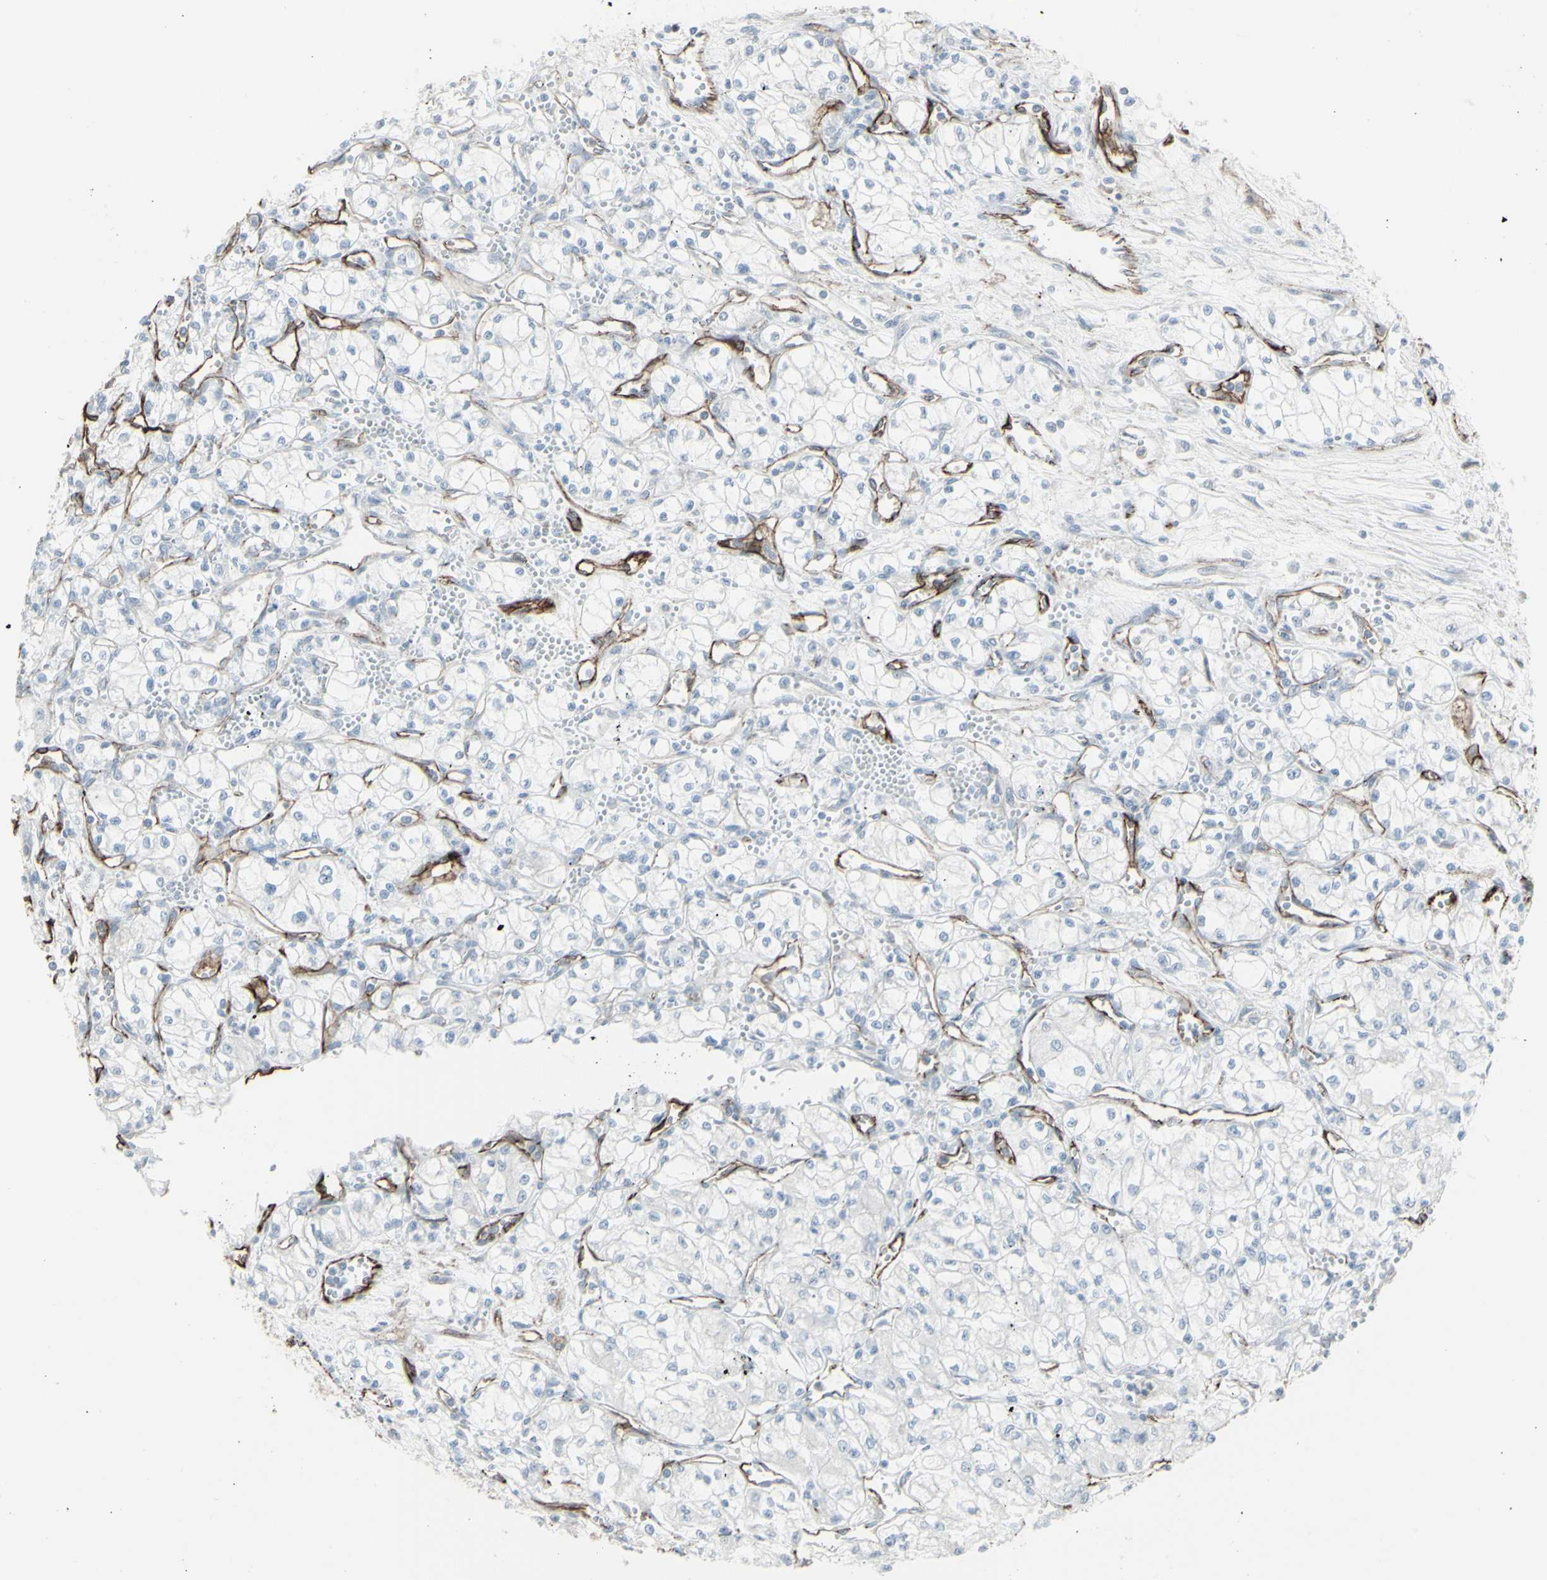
{"staining": {"intensity": "negative", "quantity": "none", "location": "none"}, "tissue": "renal cancer", "cell_type": "Tumor cells", "image_type": "cancer", "snomed": [{"axis": "morphology", "description": "Normal tissue, NOS"}, {"axis": "morphology", "description": "Adenocarcinoma, NOS"}, {"axis": "topography", "description": "Kidney"}], "caption": "IHC micrograph of neoplastic tissue: human renal adenocarcinoma stained with DAB demonstrates no significant protein positivity in tumor cells. Nuclei are stained in blue.", "gene": "GJA1", "patient": {"sex": "male", "age": 59}}